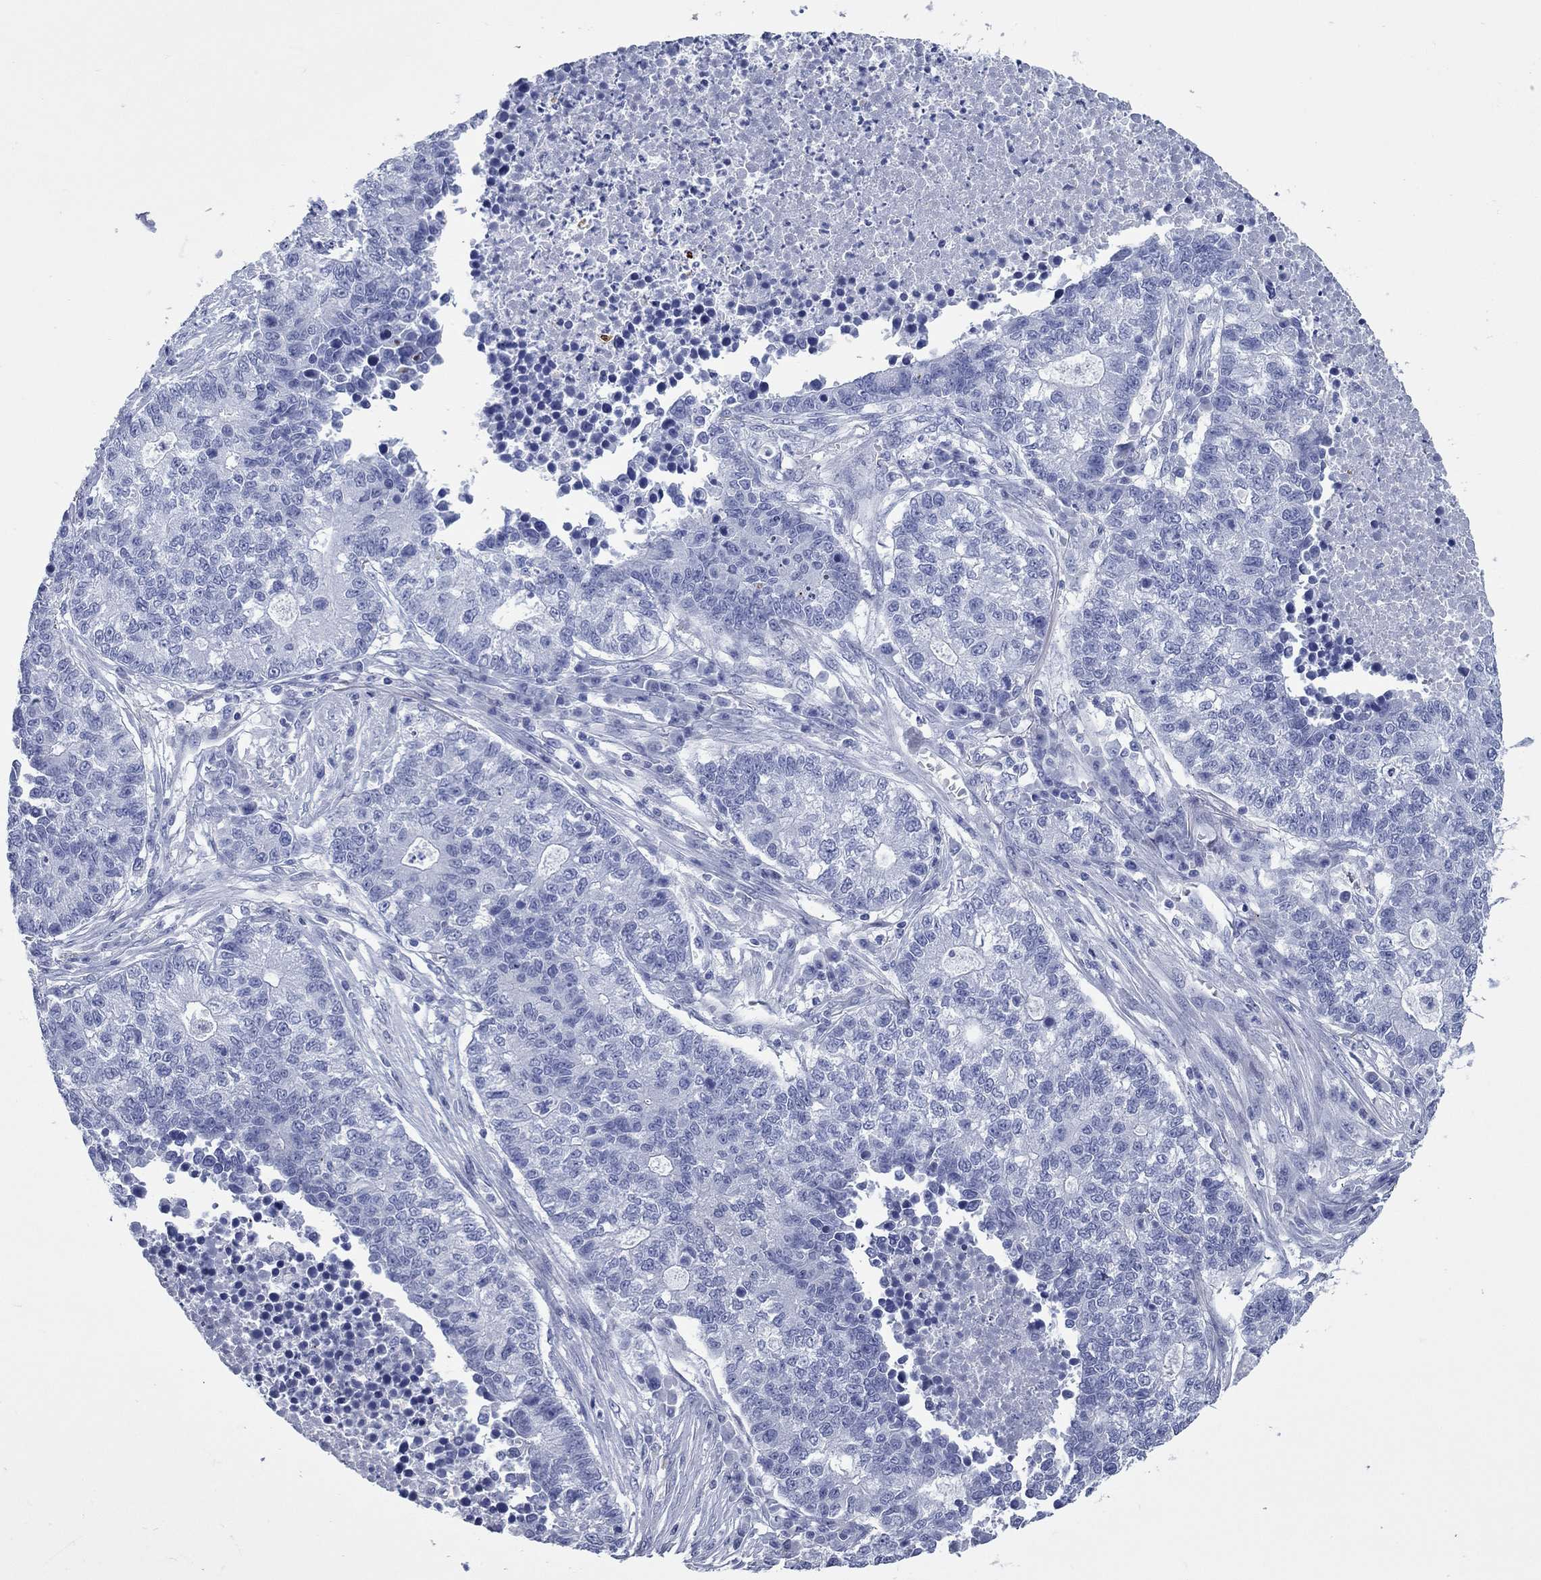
{"staining": {"intensity": "negative", "quantity": "none", "location": "none"}, "tissue": "lung cancer", "cell_type": "Tumor cells", "image_type": "cancer", "snomed": [{"axis": "morphology", "description": "Adenocarcinoma, NOS"}, {"axis": "topography", "description": "Lung"}], "caption": "Protein analysis of adenocarcinoma (lung) reveals no significant staining in tumor cells. (Stains: DAB IHC with hematoxylin counter stain, Microscopy: brightfield microscopy at high magnification).", "gene": "CCNA1", "patient": {"sex": "male", "age": 57}}